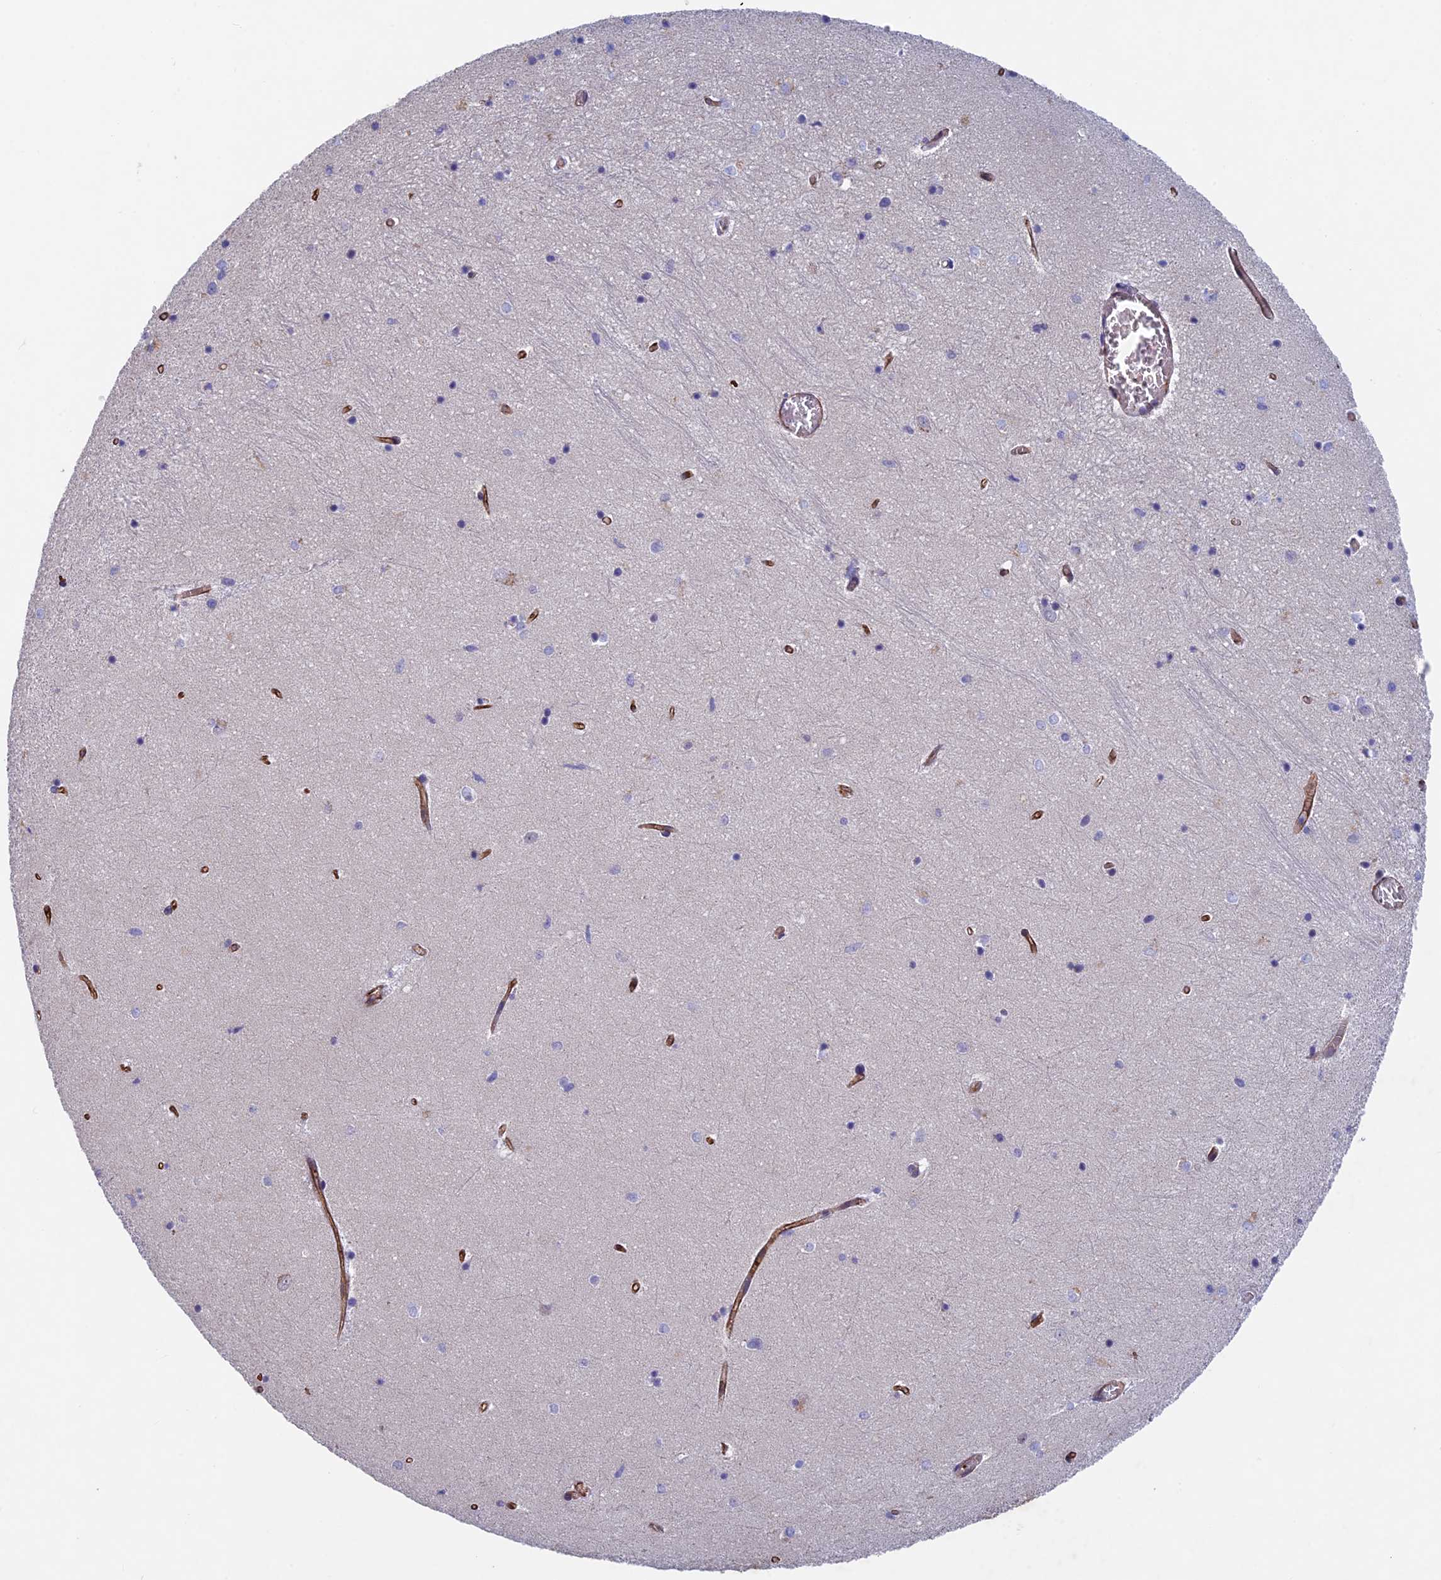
{"staining": {"intensity": "negative", "quantity": "none", "location": "none"}, "tissue": "hippocampus", "cell_type": "Glial cells", "image_type": "normal", "snomed": [{"axis": "morphology", "description": "Normal tissue, NOS"}, {"axis": "topography", "description": "Hippocampus"}], "caption": "Protein analysis of normal hippocampus demonstrates no significant positivity in glial cells. (Immunohistochemistry, brightfield microscopy, high magnification).", "gene": "INSYN1", "patient": {"sex": "female", "age": 64}}